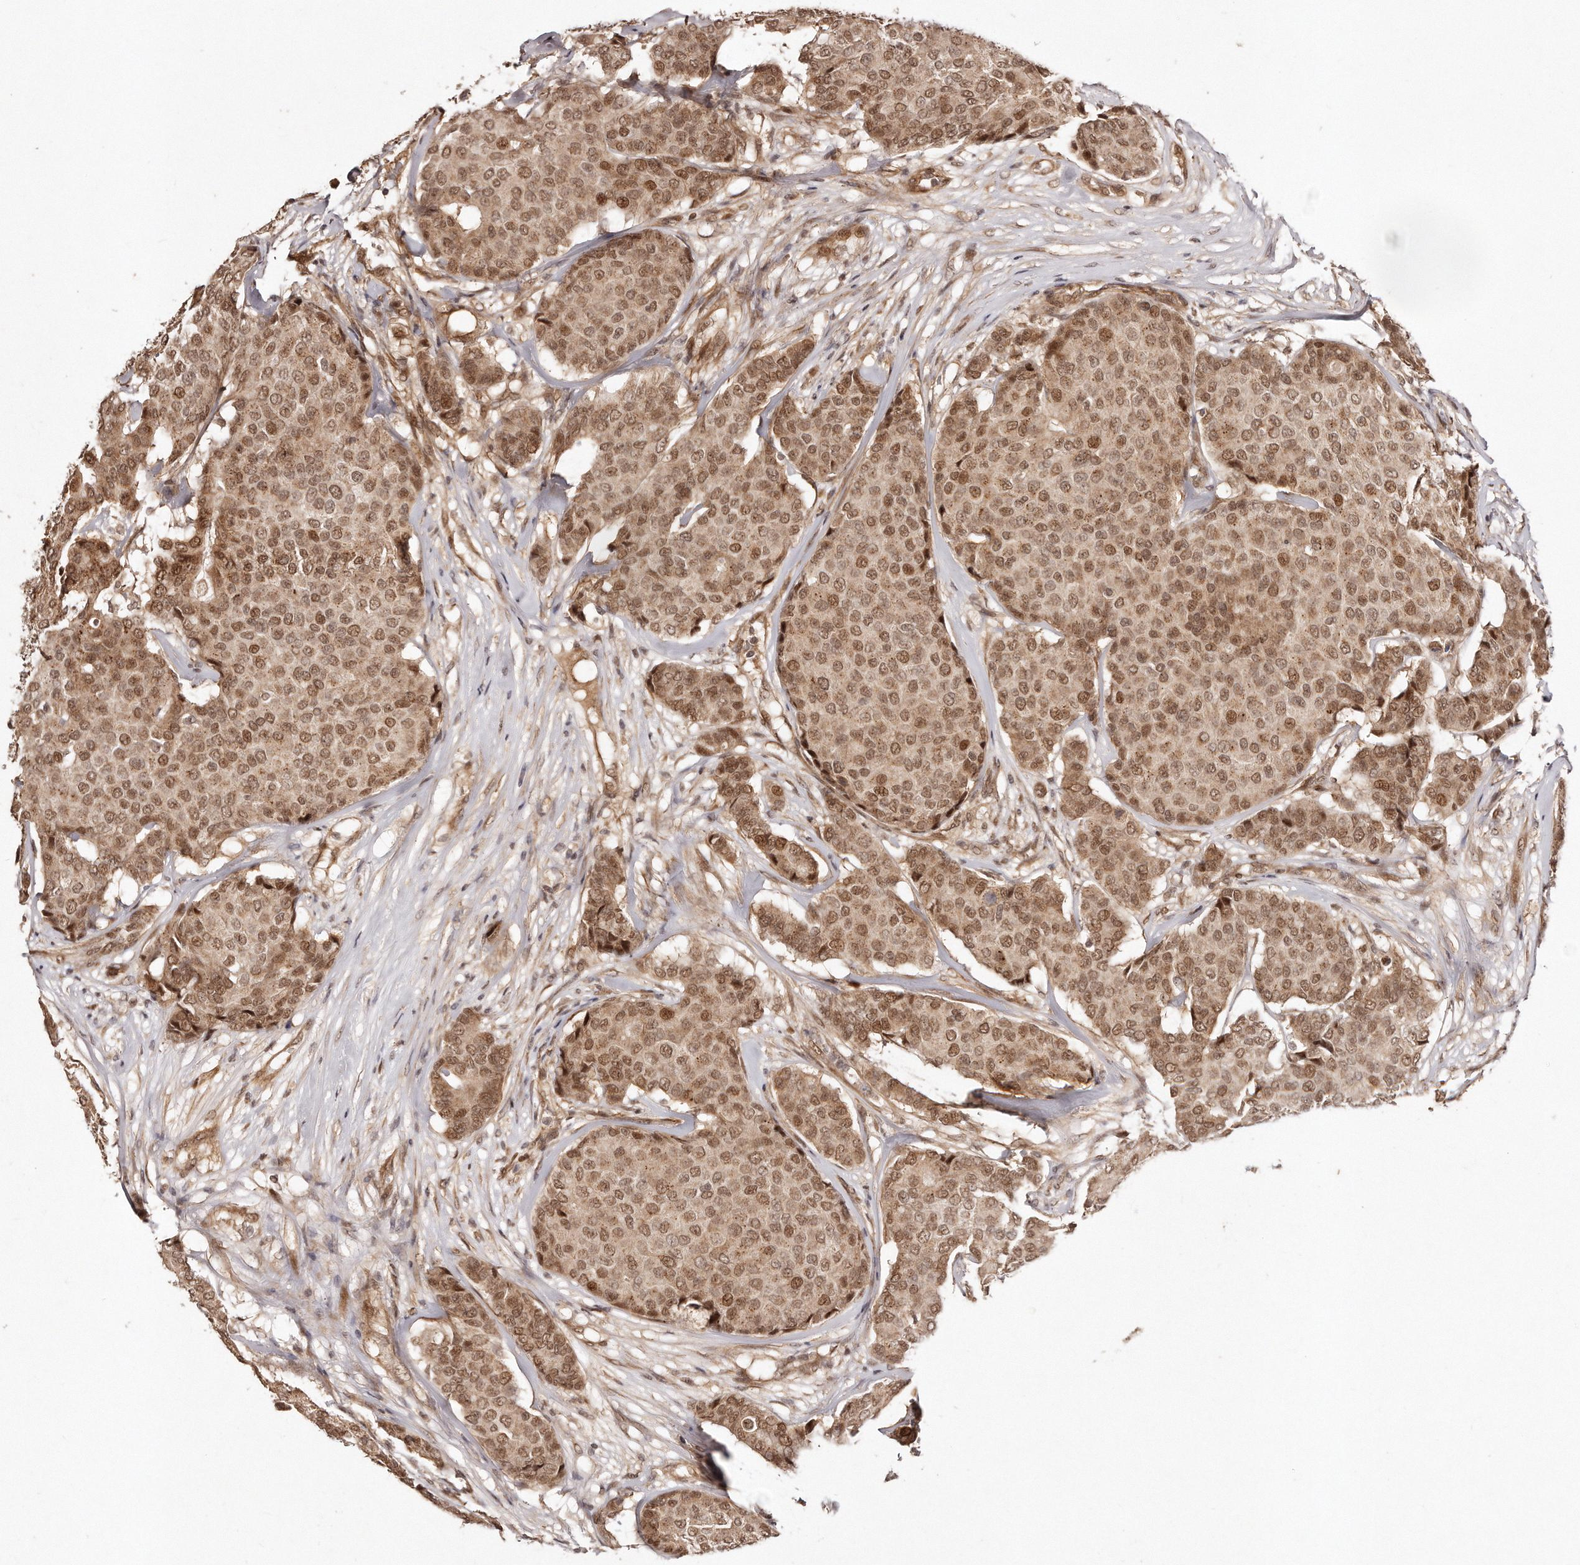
{"staining": {"intensity": "moderate", "quantity": ">75%", "location": "cytoplasmic/membranous,nuclear"}, "tissue": "breast cancer", "cell_type": "Tumor cells", "image_type": "cancer", "snomed": [{"axis": "morphology", "description": "Duct carcinoma"}, {"axis": "topography", "description": "Breast"}], "caption": "Immunohistochemical staining of human intraductal carcinoma (breast) demonstrates moderate cytoplasmic/membranous and nuclear protein positivity in about >75% of tumor cells.", "gene": "SOX4", "patient": {"sex": "female", "age": 75}}